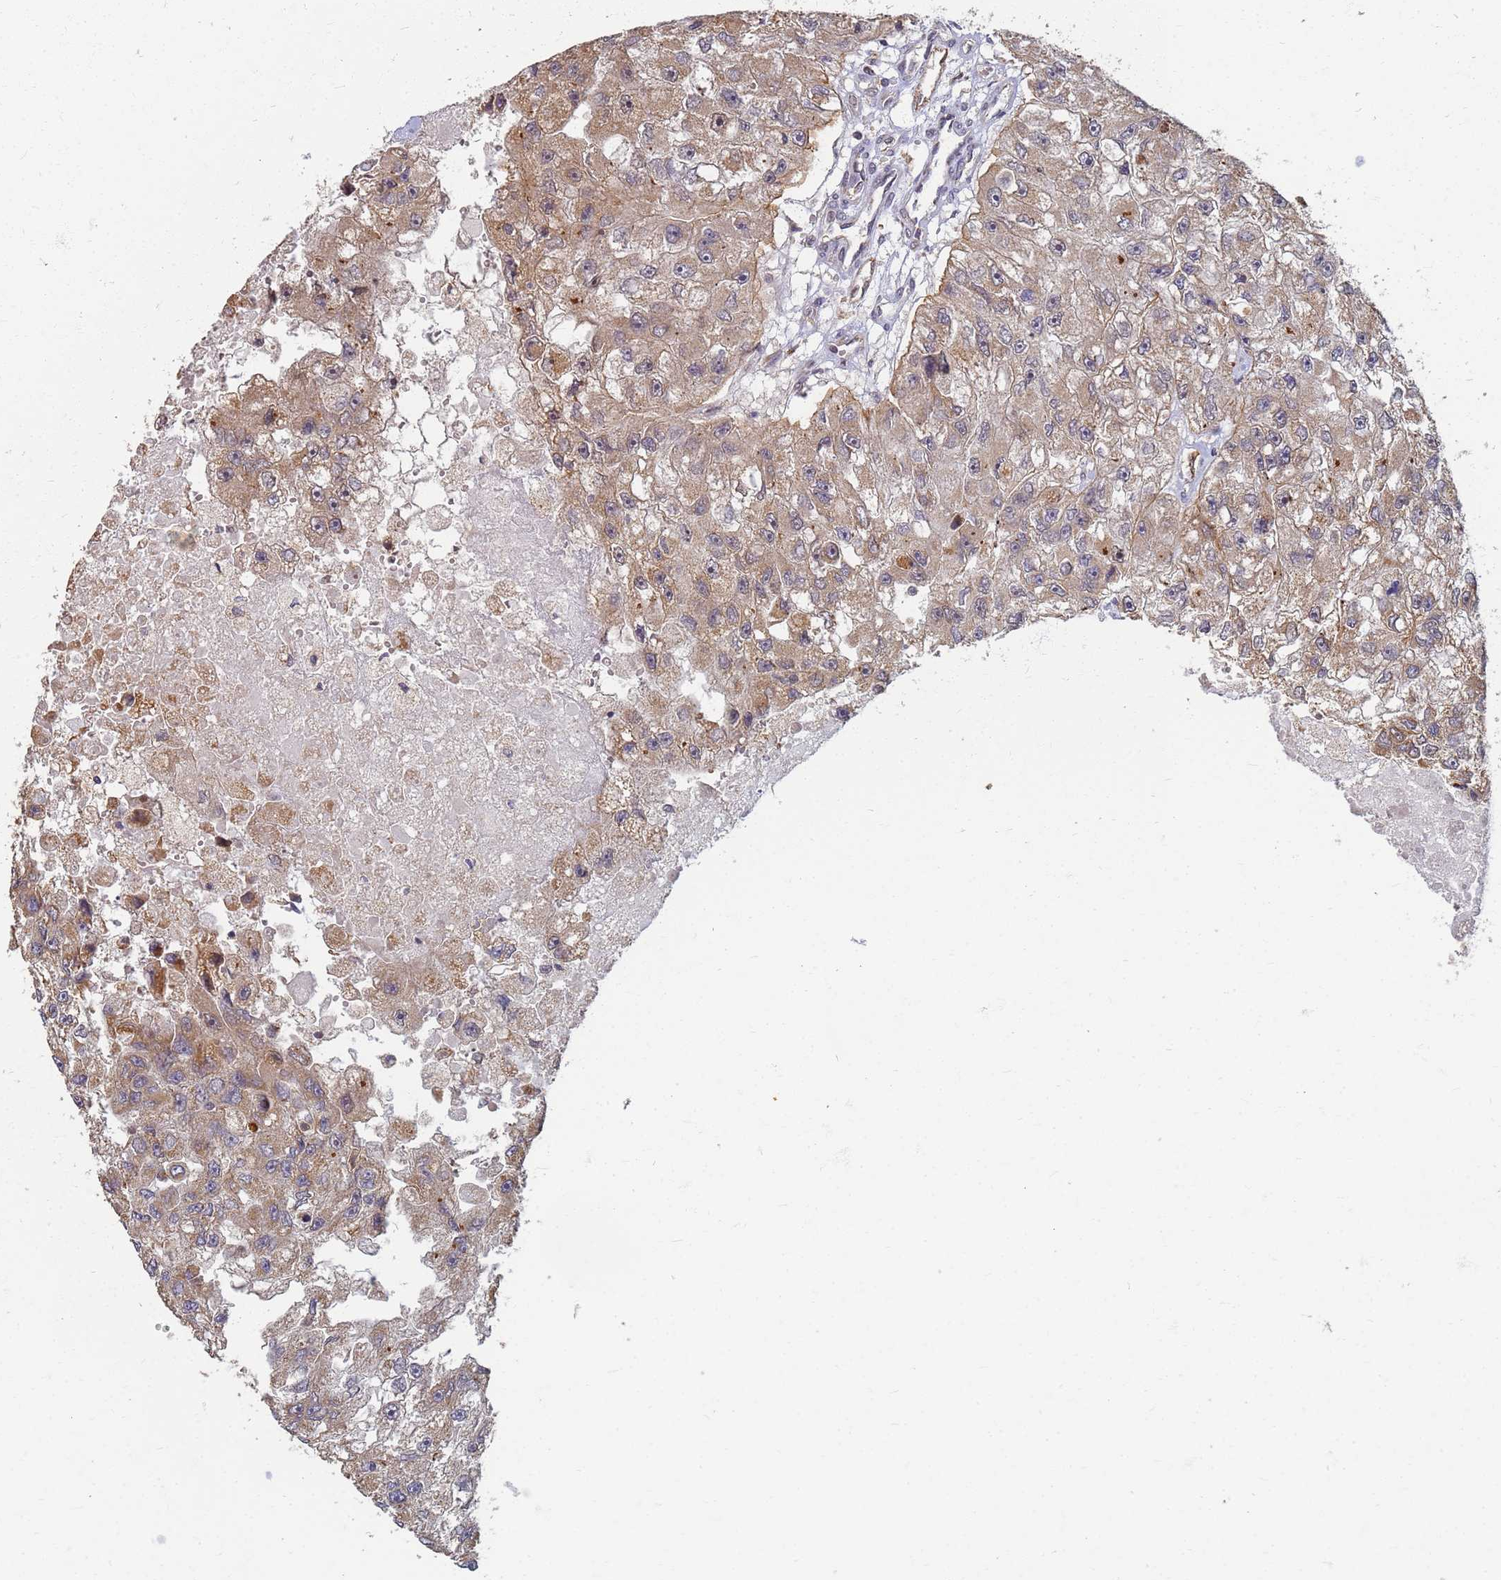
{"staining": {"intensity": "moderate", "quantity": ">75%", "location": "cytoplasmic/membranous"}, "tissue": "renal cancer", "cell_type": "Tumor cells", "image_type": "cancer", "snomed": [{"axis": "morphology", "description": "Adenocarcinoma, NOS"}, {"axis": "topography", "description": "Kidney"}], "caption": "IHC micrograph of renal adenocarcinoma stained for a protein (brown), which displays medium levels of moderate cytoplasmic/membranous positivity in about >75% of tumor cells.", "gene": "ITGB4", "patient": {"sex": "male", "age": 63}}